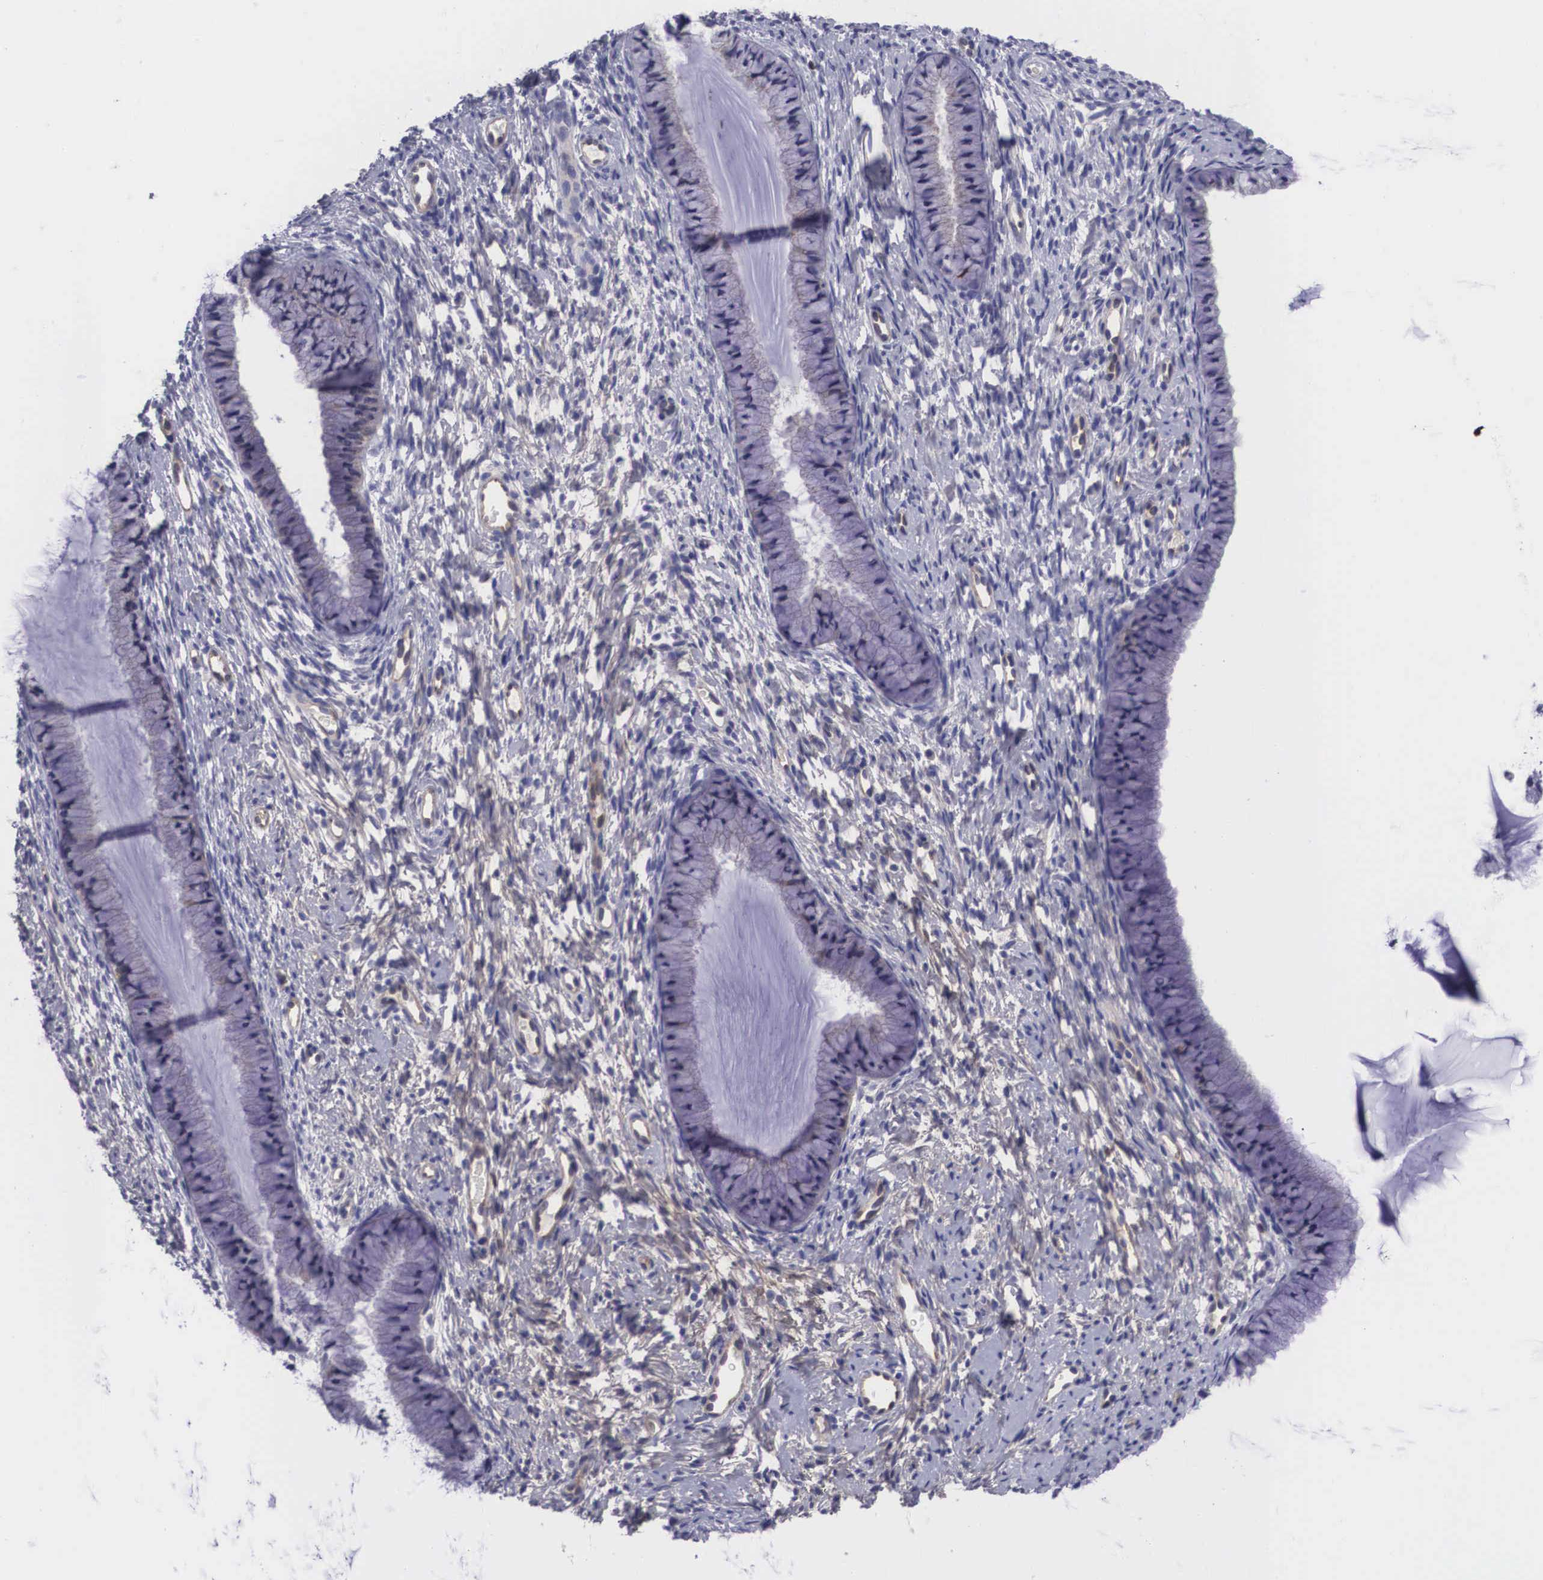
{"staining": {"intensity": "negative", "quantity": "none", "location": "none"}, "tissue": "cervix", "cell_type": "Glandular cells", "image_type": "normal", "snomed": [{"axis": "morphology", "description": "Normal tissue, NOS"}, {"axis": "topography", "description": "Cervix"}], "caption": "Human cervix stained for a protein using immunohistochemistry (IHC) demonstrates no positivity in glandular cells.", "gene": "MAST4", "patient": {"sex": "female", "age": 82}}